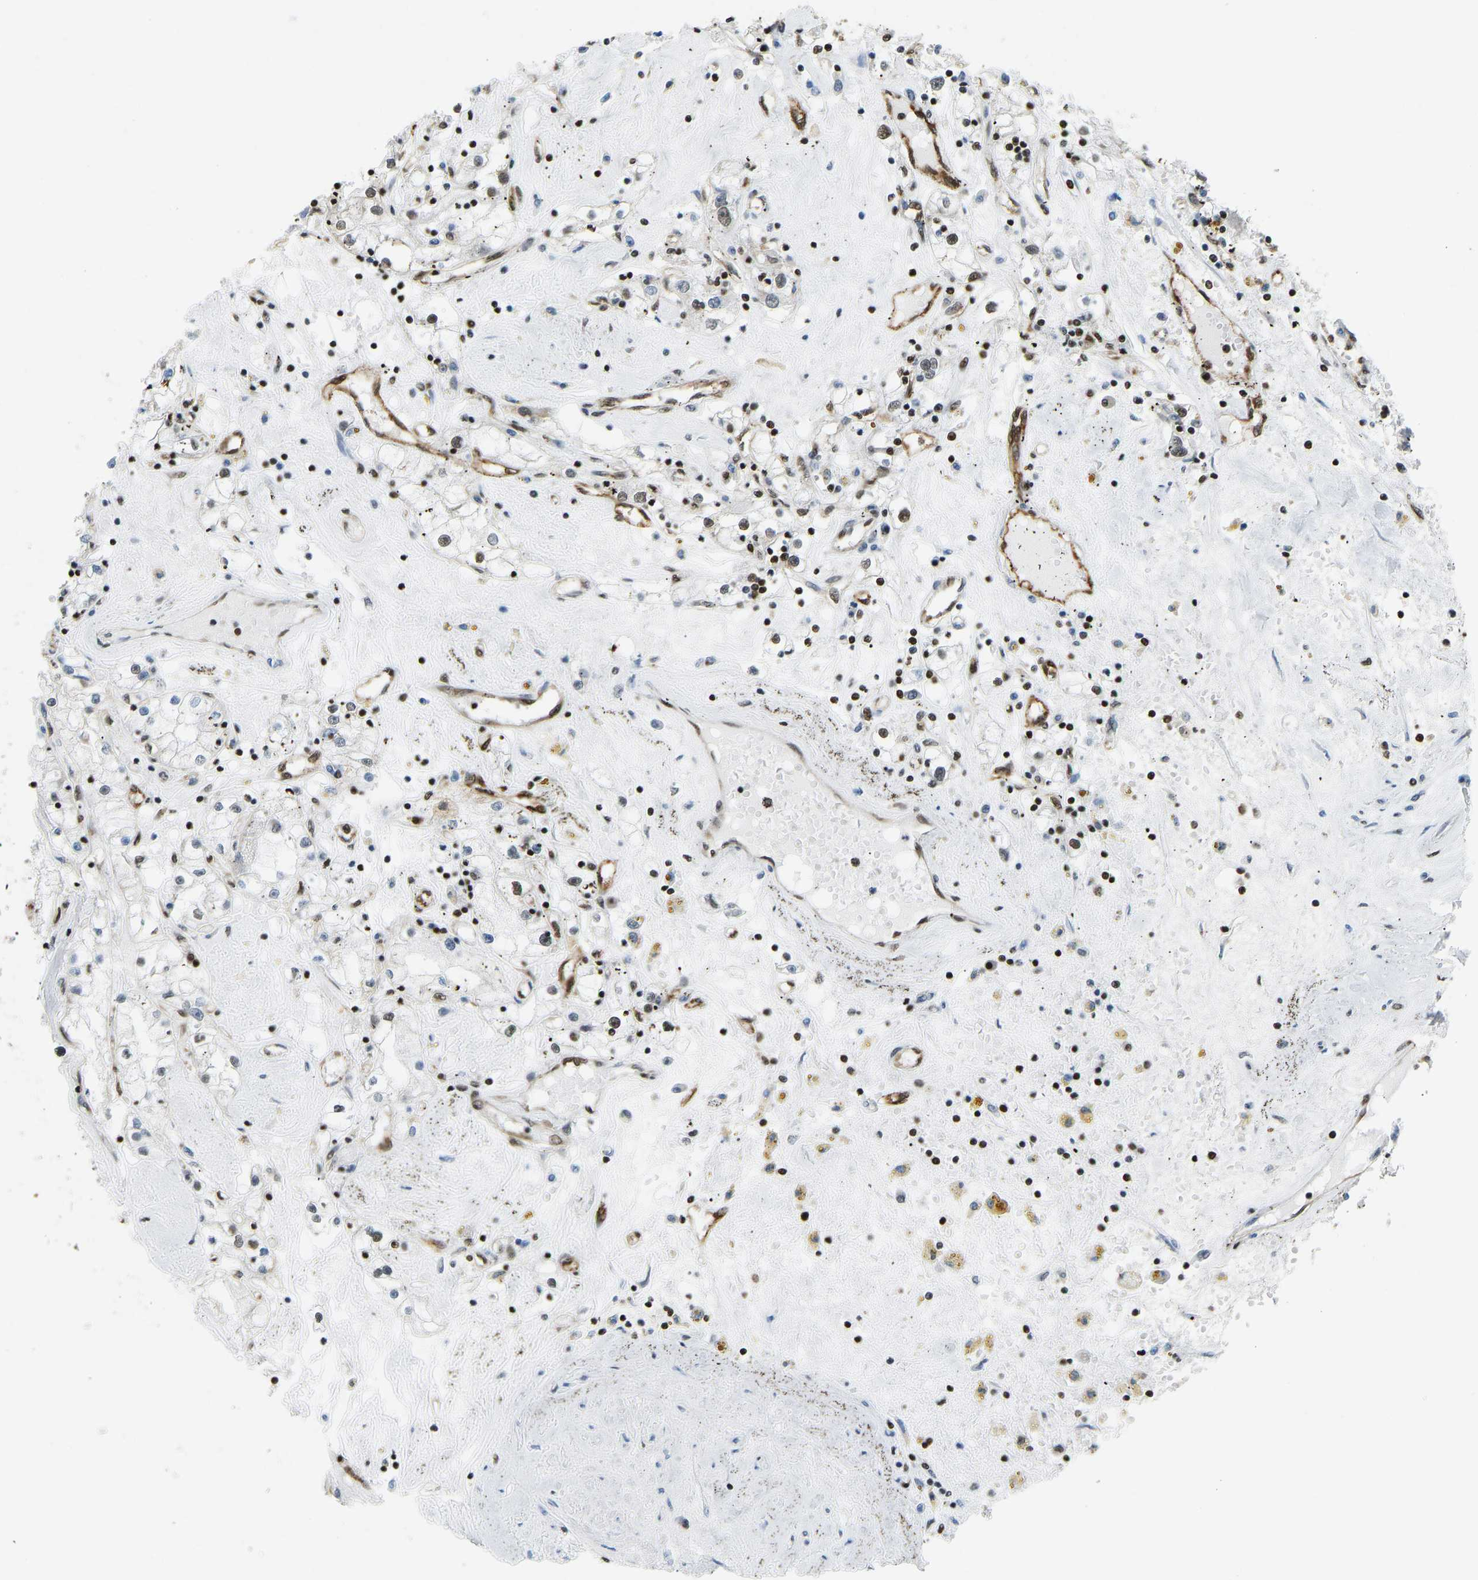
{"staining": {"intensity": "moderate", "quantity": "<25%", "location": "nuclear"}, "tissue": "renal cancer", "cell_type": "Tumor cells", "image_type": "cancer", "snomed": [{"axis": "morphology", "description": "Adenocarcinoma, NOS"}, {"axis": "topography", "description": "Kidney"}], "caption": "IHC photomicrograph of neoplastic tissue: renal cancer (adenocarcinoma) stained using IHC reveals low levels of moderate protein expression localized specifically in the nuclear of tumor cells, appearing as a nuclear brown color.", "gene": "ZSCAN20", "patient": {"sex": "male", "age": 56}}